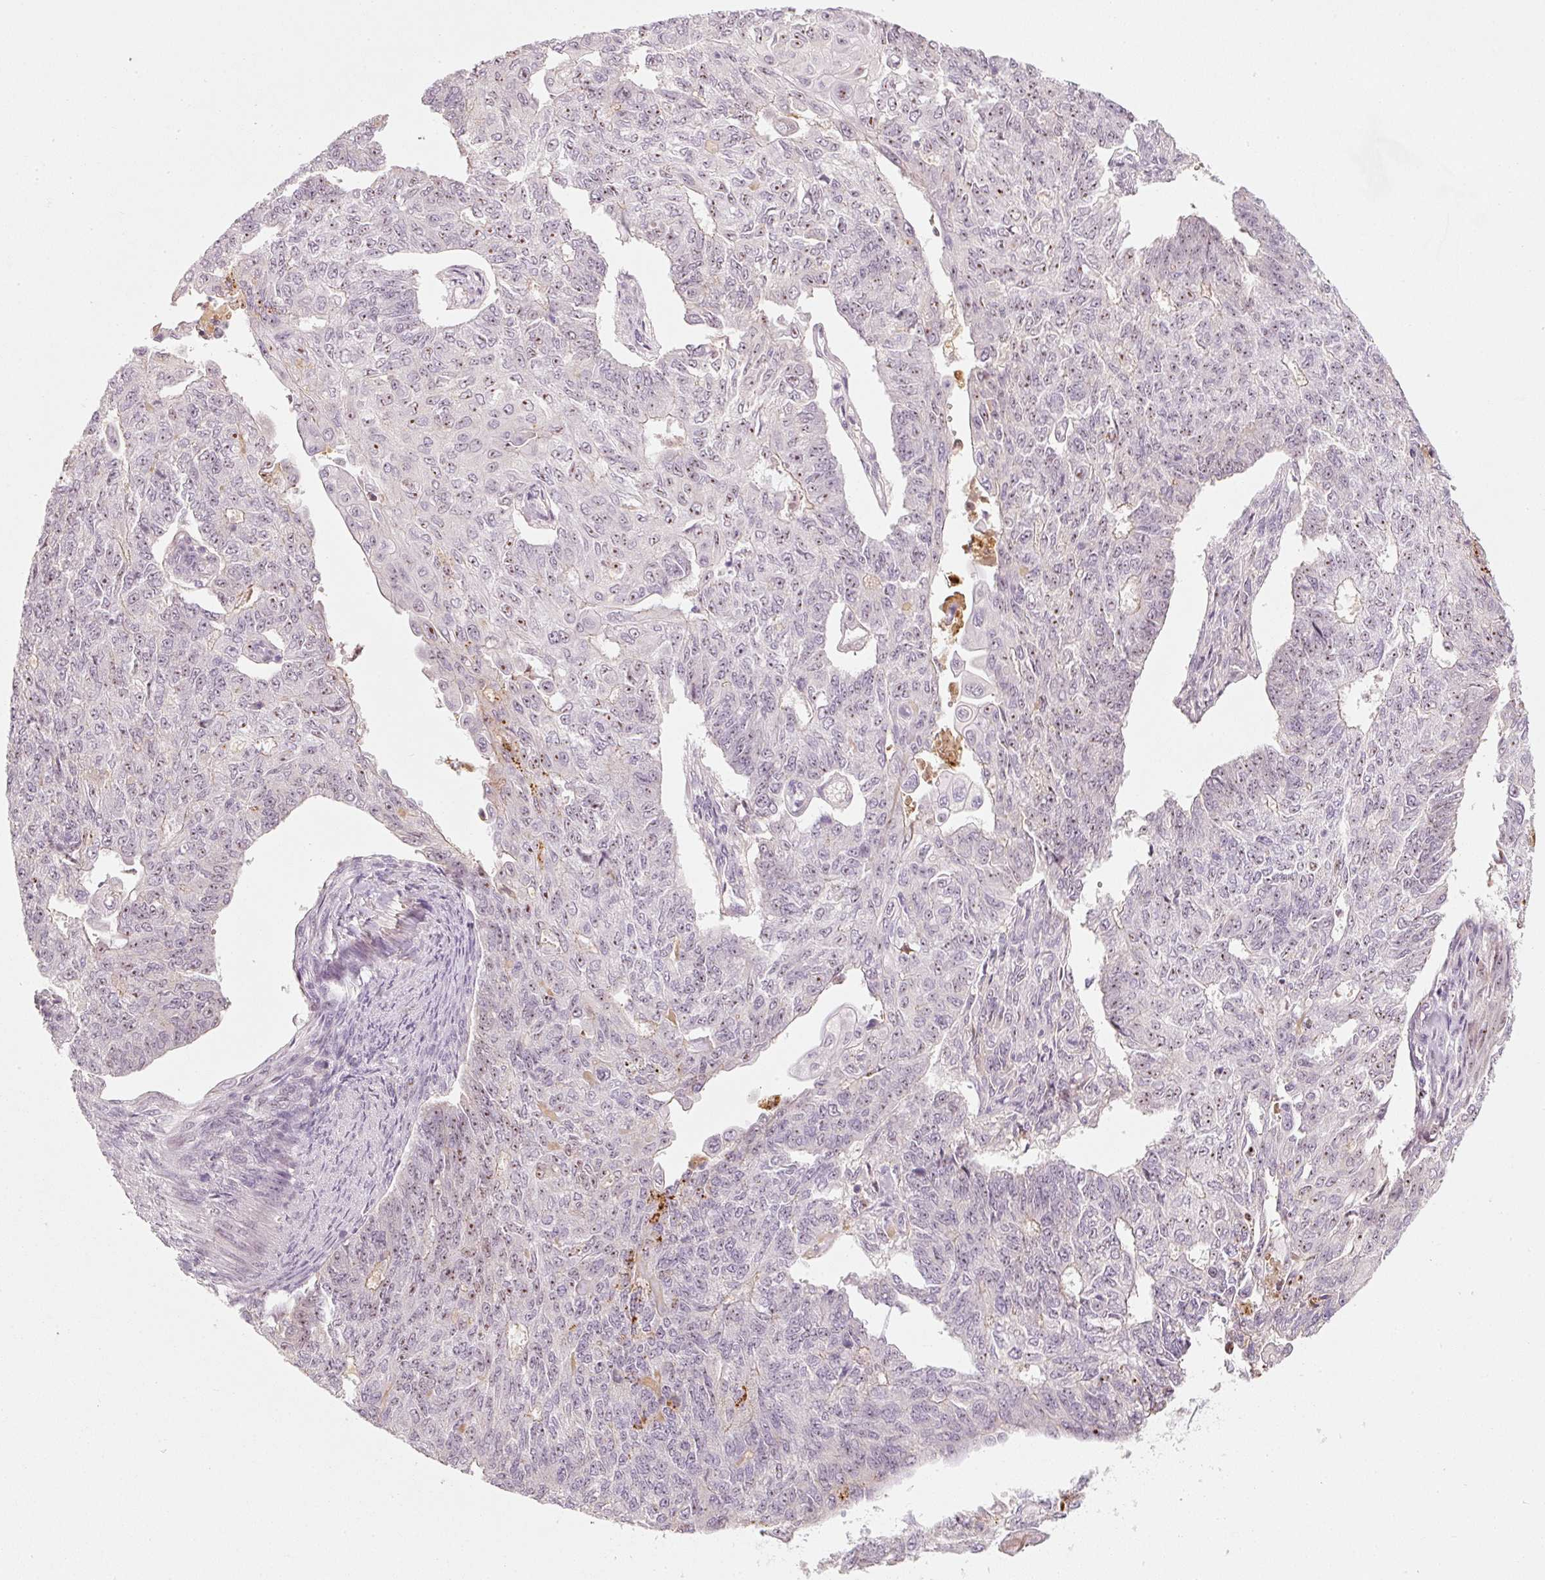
{"staining": {"intensity": "weak", "quantity": "<25%", "location": "cytoplasmic/membranous,nuclear"}, "tissue": "endometrial cancer", "cell_type": "Tumor cells", "image_type": "cancer", "snomed": [{"axis": "morphology", "description": "Adenocarcinoma, NOS"}, {"axis": "topography", "description": "Endometrium"}], "caption": "This image is of adenocarcinoma (endometrial) stained with IHC to label a protein in brown with the nuclei are counter-stained blue. There is no staining in tumor cells. Brightfield microscopy of immunohistochemistry stained with DAB (3,3'-diaminobenzidine) (brown) and hematoxylin (blue), captured at high magnification.", "gene": "VCAM1", "patient": {"sex": "female", "age": 32}}